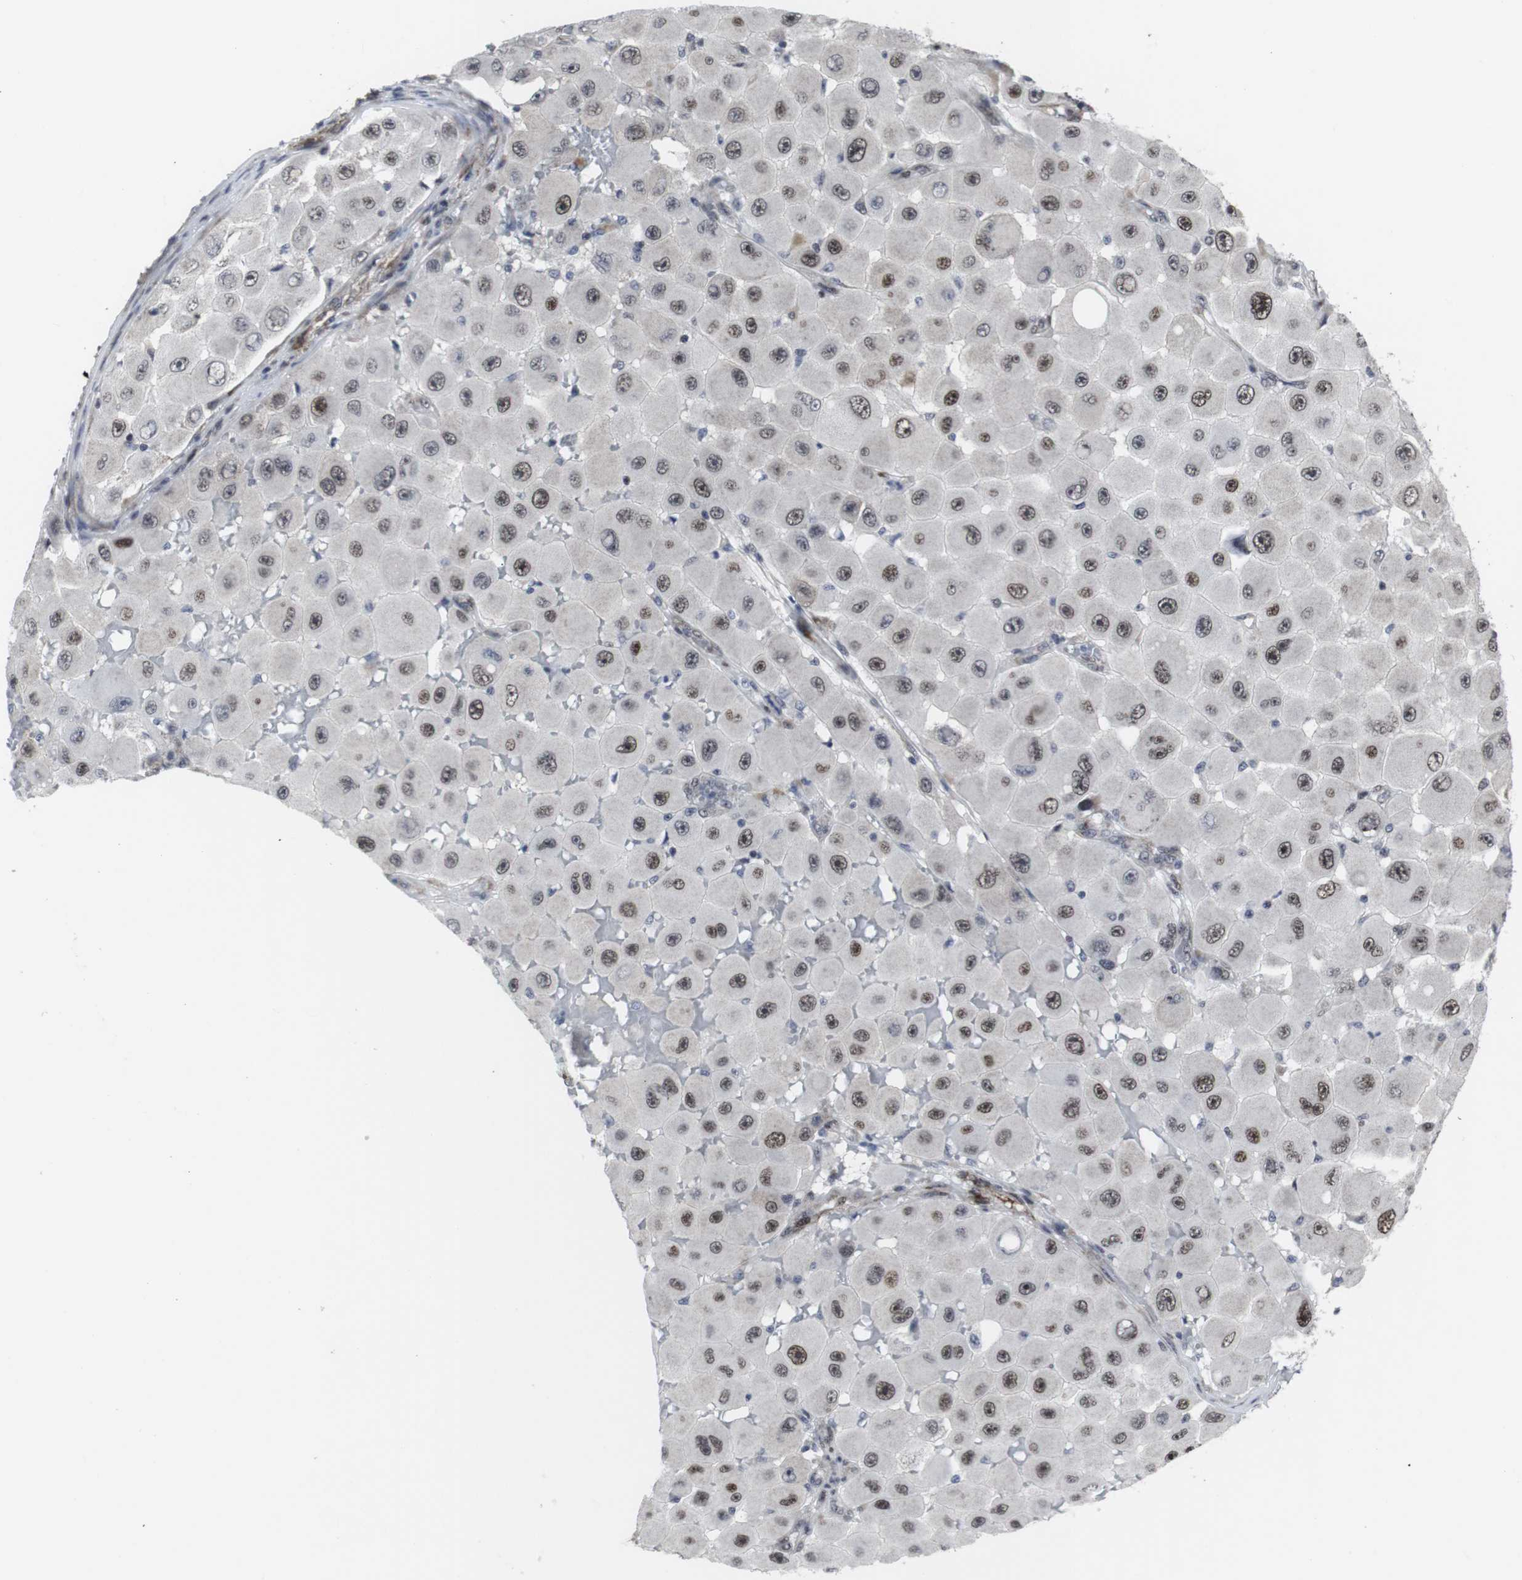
{"staining": {"intensity": "strong", "quantity": "25%-75%", "location": "nuclear"}, "tissue": "melanoma", "cell_type": "Tumor cells", "image_type": "cancer", "snomed": [{"axis": "morphology", "description": "Malignant melanoma, NOS"}, {"axis": "topography", "description": "Skin"}], "caption": "Immunohistochemistry (IHC) photomicrograph of melanoma stained for a protein (brown), which demonstrates high levels of strong nuclear positivity in about 25%-75% of tumor cells.", "gene": "MLH1", "patient": {"sex": "female", "age": 81}}